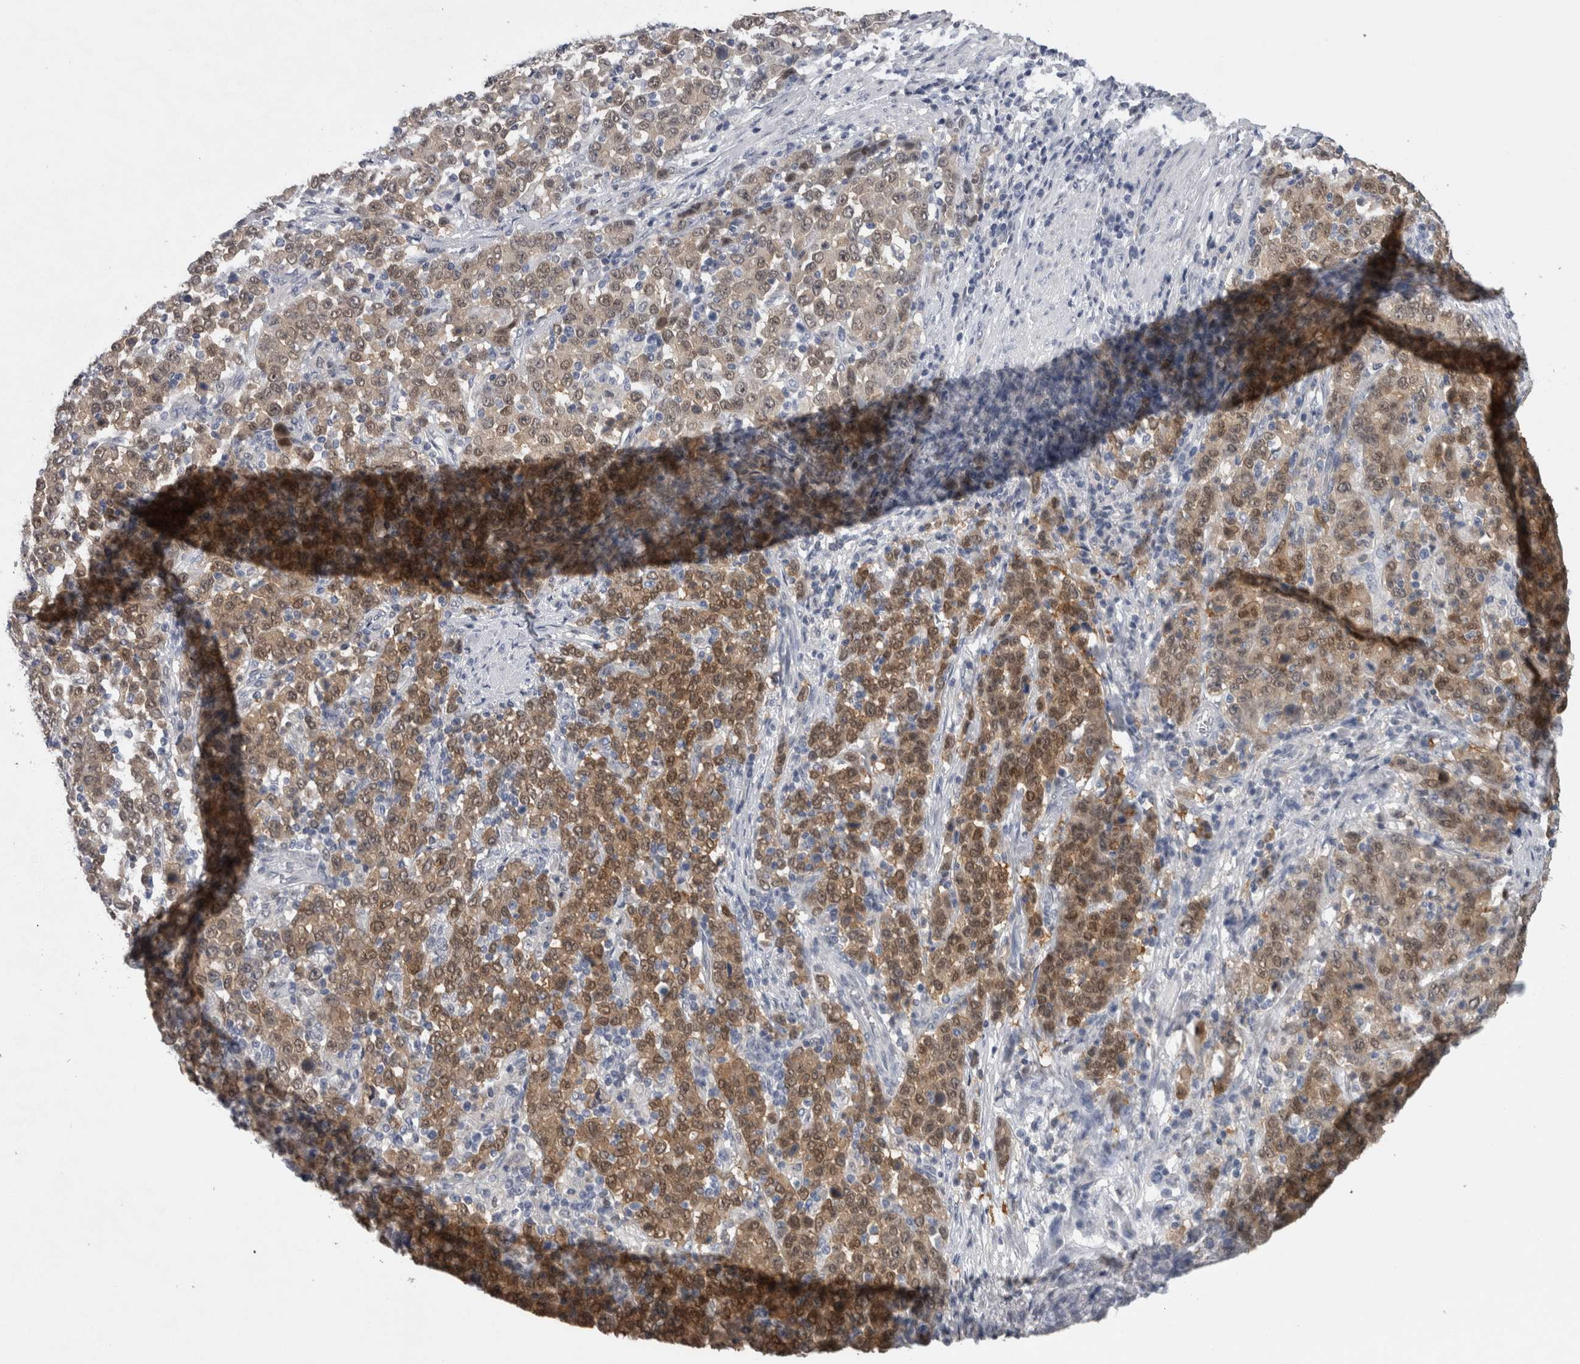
{"staining": {"intensity": "moderate", "quantity": ">75%", "location": "cytoplasmic/membranous,nuclear"}, "tissue": "stomach cancer", "cell_type": "Tumor cells", "image_type": "cancer", "snomed": [{"axis": "morphology", "description": "Adenocarcinoma, NOS"}, {"axis": "topography", "description": "Stomach, upper"}], "caption": "Human stomach cancer stained for a protein (brown) displays moderate cytoplasmic/membranous and nuclear positive positivity in about >75% of tumor cells.", "gene": "NAPRT", "patient": {"sex": "male", "age": 69}}